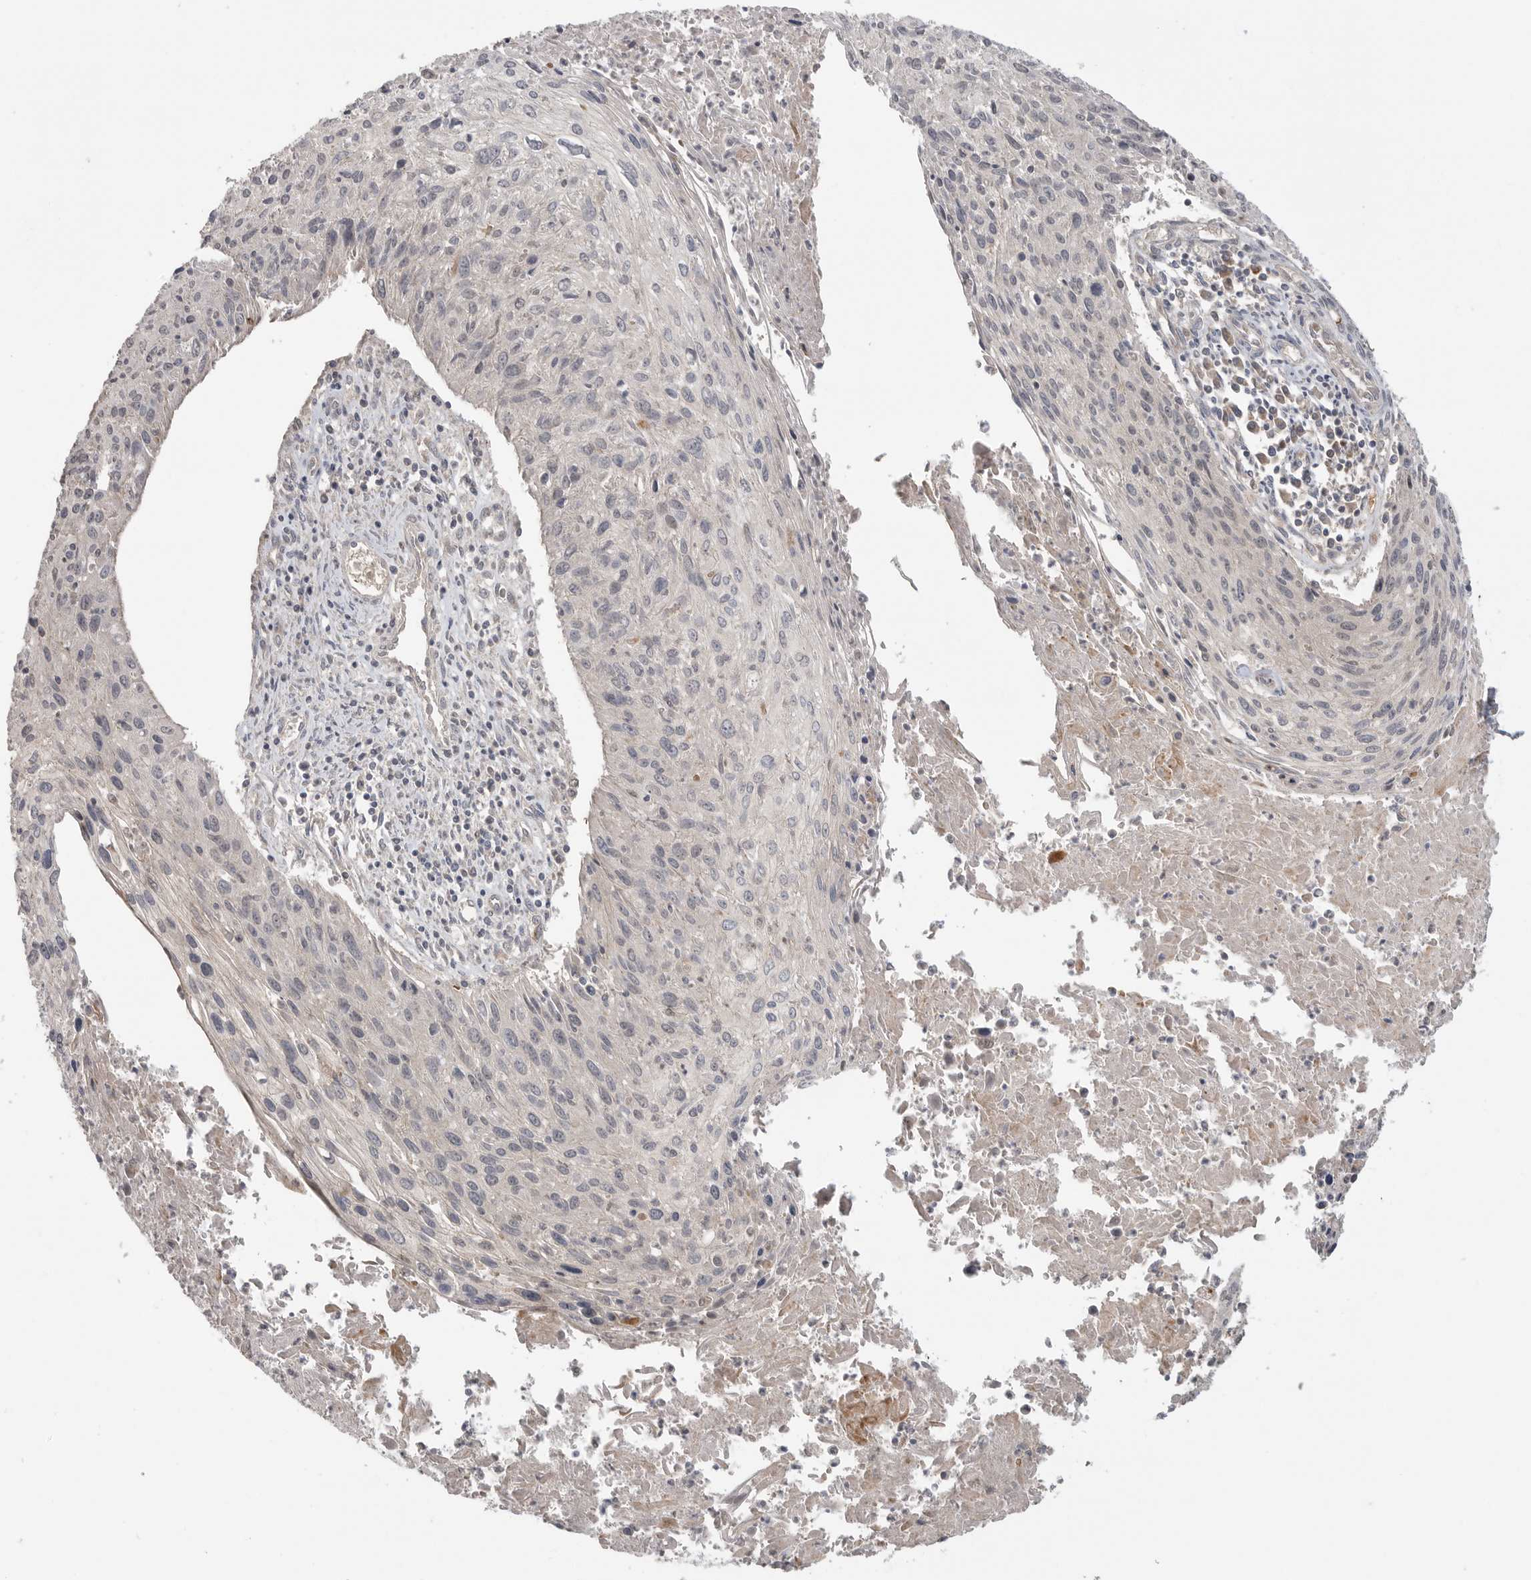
{"staining": {"intensity": "negative", "quantity": "none", "location": "none"}, "tissue": "cervical cancer", "cell_type": "Tumor cells", "image_type": "cancer", "snomed": [{"axis": "morphology", "description": "Squamous cell carcinoma, NOS"}, {"axis": "topography", "description": "Cervix"}], "caption": "Squamous cell carcinoma (cervical) stained for a protein using IHC displays no expression tumor cells.", "gene": "GALNS", "patient": {"sex": "female", "age": 51}}